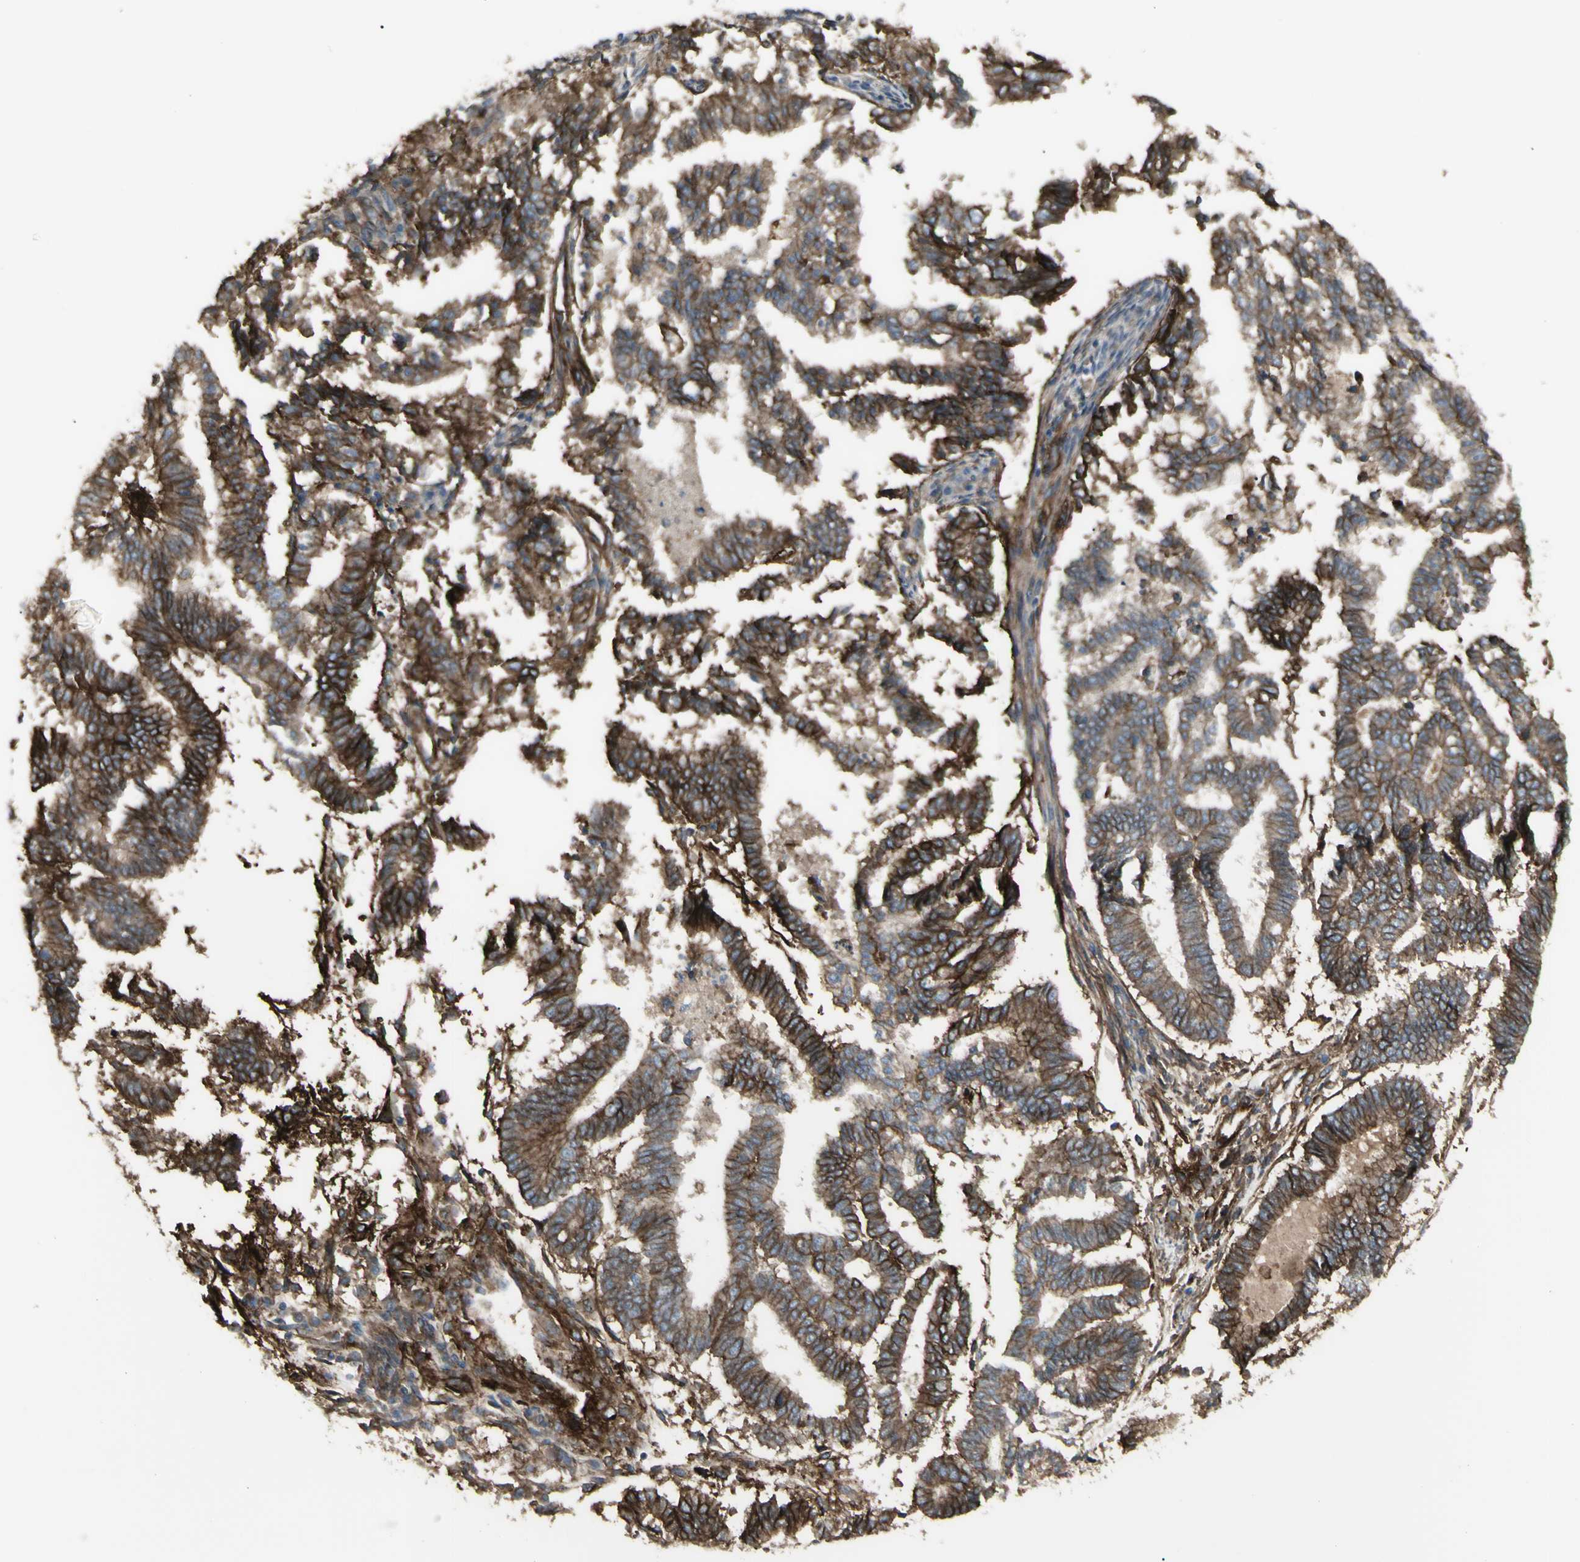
{"staining": {"intensity": "moderate", "quantity": ">75%", "location": "cytoplasmic/membranous"}, "tissue": "endometrial cancer", "cell_type": "Tumor cells", "image_type": "cancer", "snomed": [{"axis": "morphology", "description": "Necrosis, NOS"}, {"axis": "morphology", "description": "Adenocarcinoma, NOS"}, {"axis": "topography", "description": "Endometrium"}], "caption": "Tumor cells reveal moderate cytoplasmic/membranous expression in about >75% of cells in endometrial cancer (adenocarcinoma).", "gene": "CD276", "patient": {"sex": "female", "age": 79}}